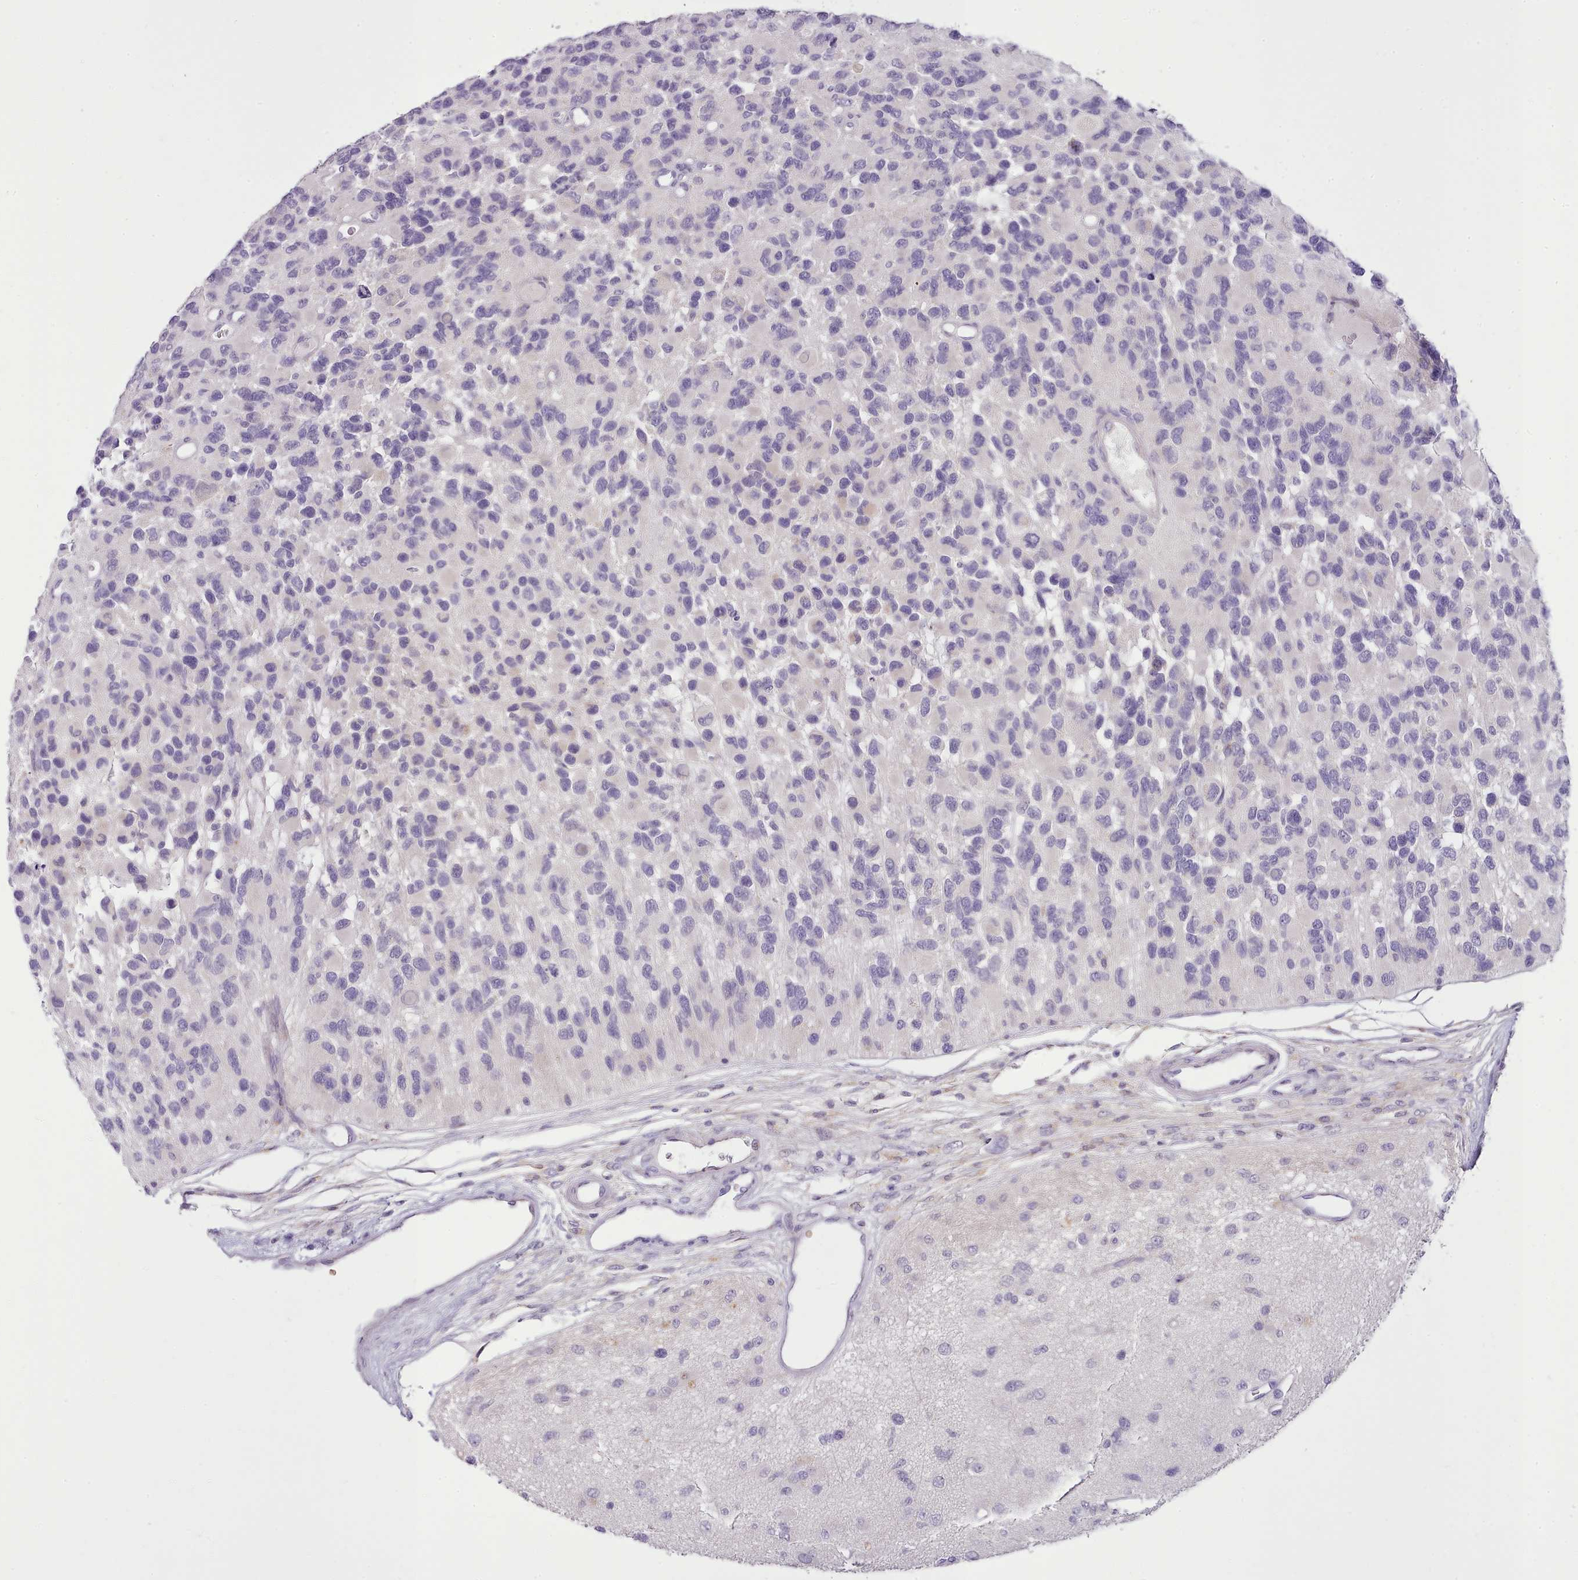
{"staining": {"intensity": "negative", "quantity": "none", "location": "none"}, "tissue": "glioma", "cell_type": "Tumor cells", "image_type": "cancer", "snomed": [{"axis": "morphology", "description": "Glioma, malignant, High grade"}, {"axis": "topography", "description": "Brain"}], "caption": "Immunohistochemistry (IHC) of human malignant glioma (high-grade) demonstrates no expression in tumor cells. (DAB immunohistochemistry (IHC), high magnification).", "gene": "FAM83E", "patient": {"sex": "male", "age": 77}}